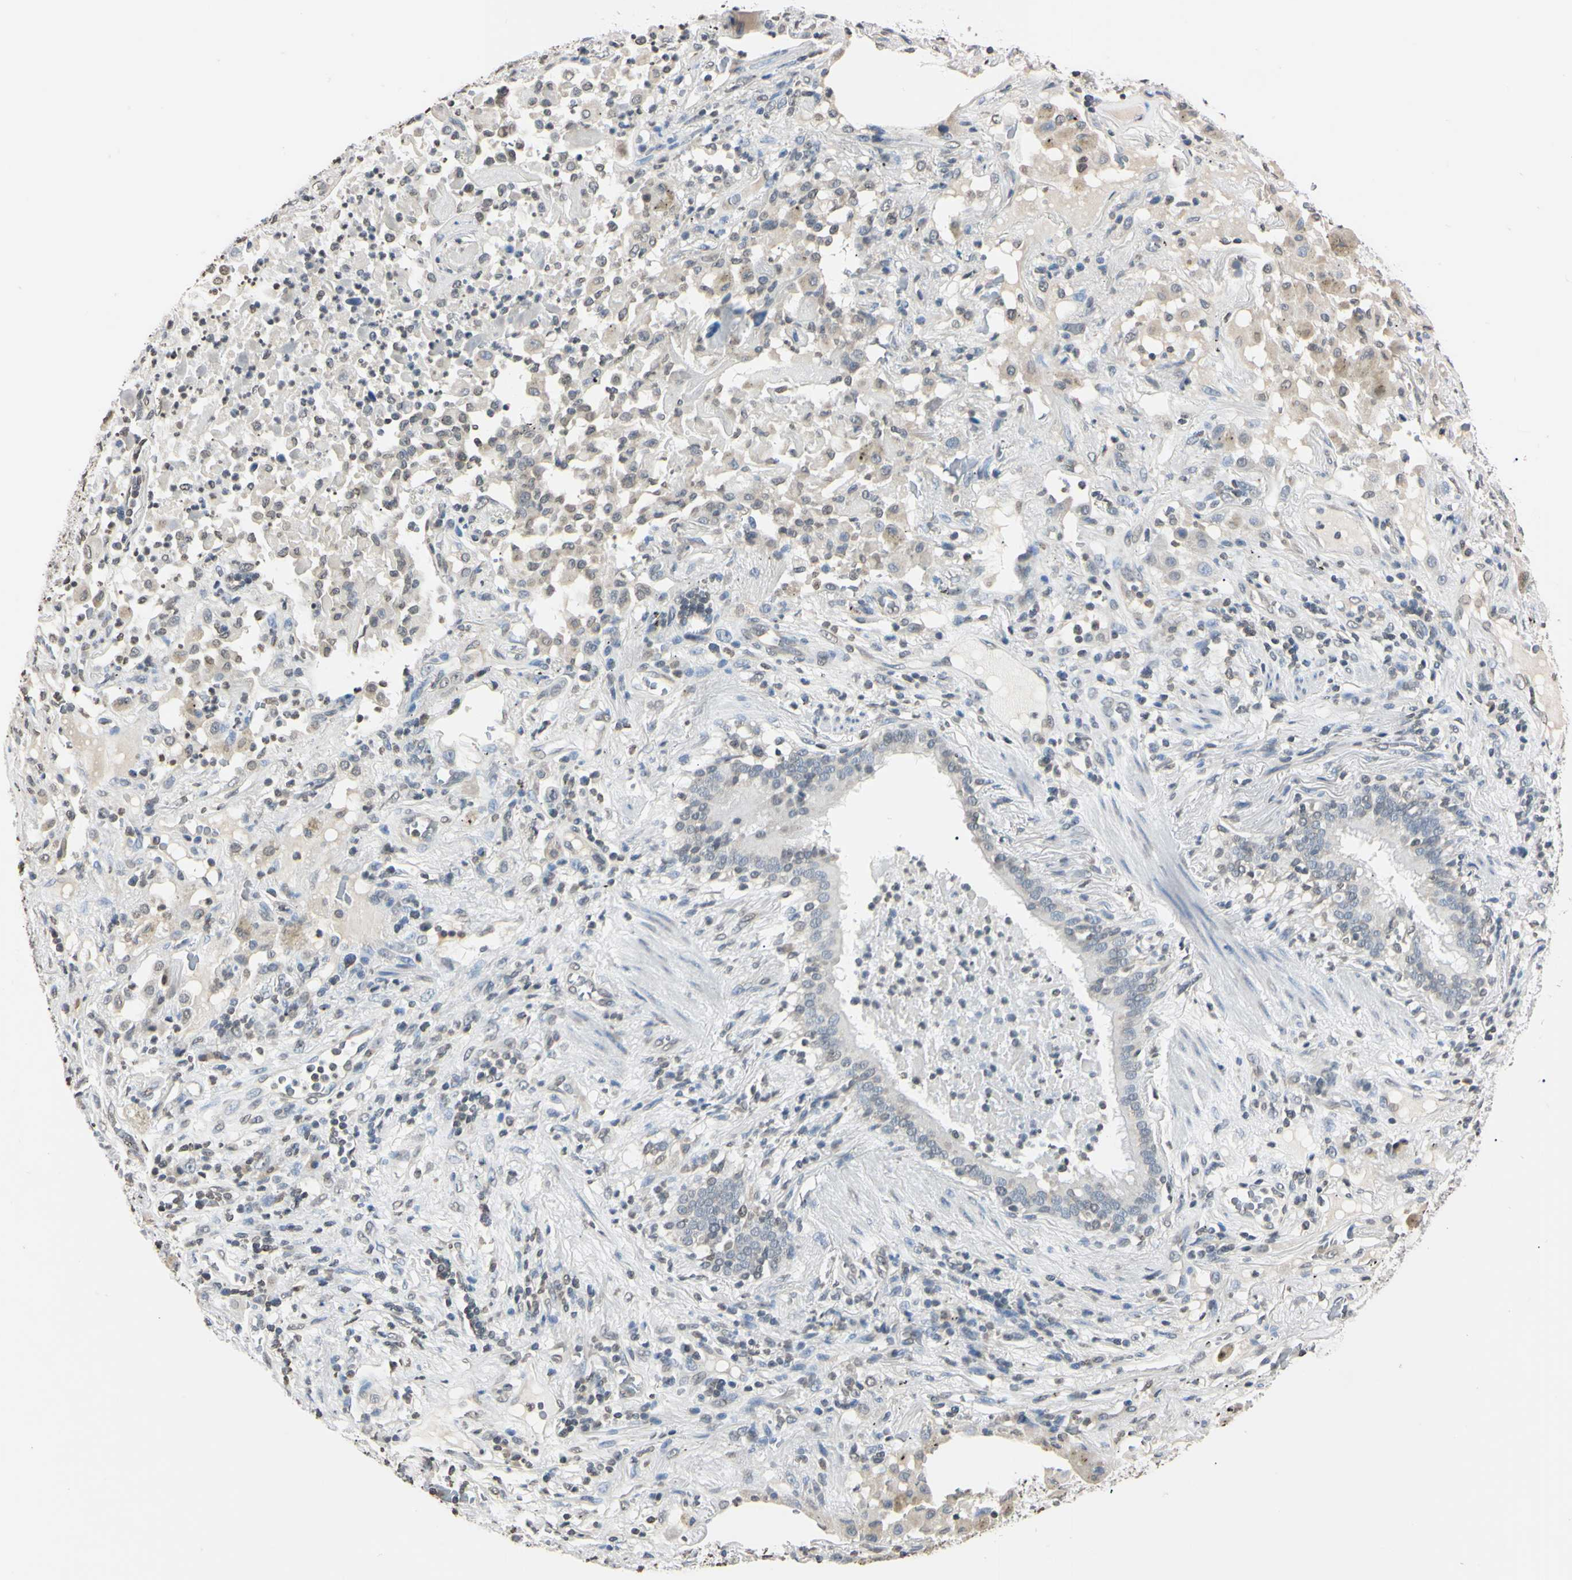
{"staining": {"intensity": "weak", "quantity": "<25%", "location": "nuclear"}, "tissue": "lung cancer", "cell_type": "Tumor cells", "image_type": "cancer", "snomed": [{"axis": "morphology", "description": "Squamous cell carcinoma, NOS"}, {"axis": "topography", "description": "Lung"}], "caption": "The photomicrograph shows no staining of tumor cells in lung cancer (squamous cell carcinoma).", "gene": "CDC45", "patient": {"sex": "male", "age": 57}}